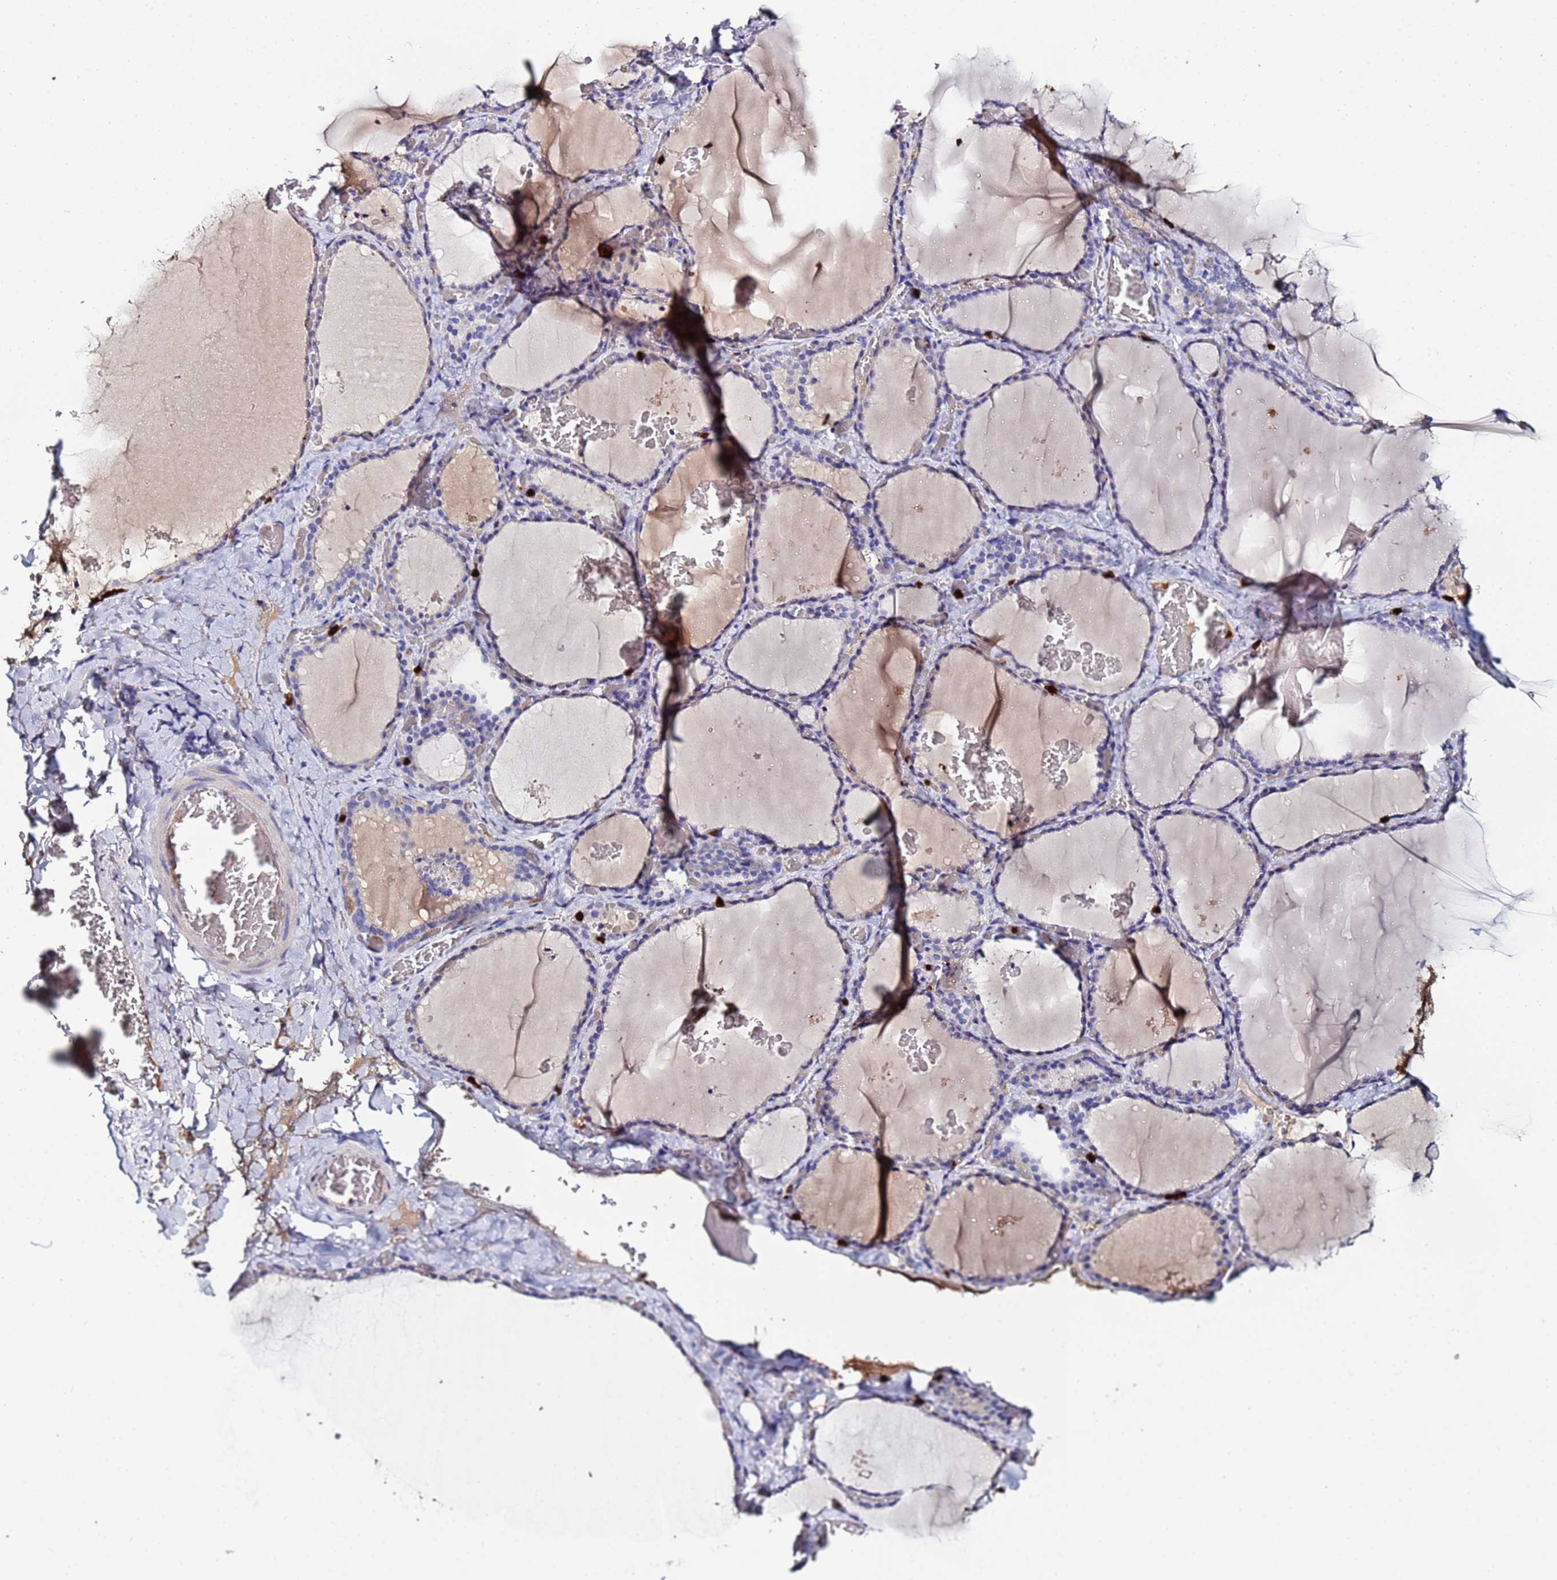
{"staining": {"intensity": "negative", "quantity": "none", "location": "none"}, "tissue": "thyroid gland", "cell_type": "Glandular cells", "image_type": "normal", "snomed": [{"axis": "morphology", "description": "Normal tissue, NOS"}, {"axis": "topography", "description": "Thyroid gland"}], "caption": "The photomicrograph exhibits no significant staining in glandular cells of thyroid gland.", "gene": "TUBAL3", "patient": {"sex": "female", "age": 39}}